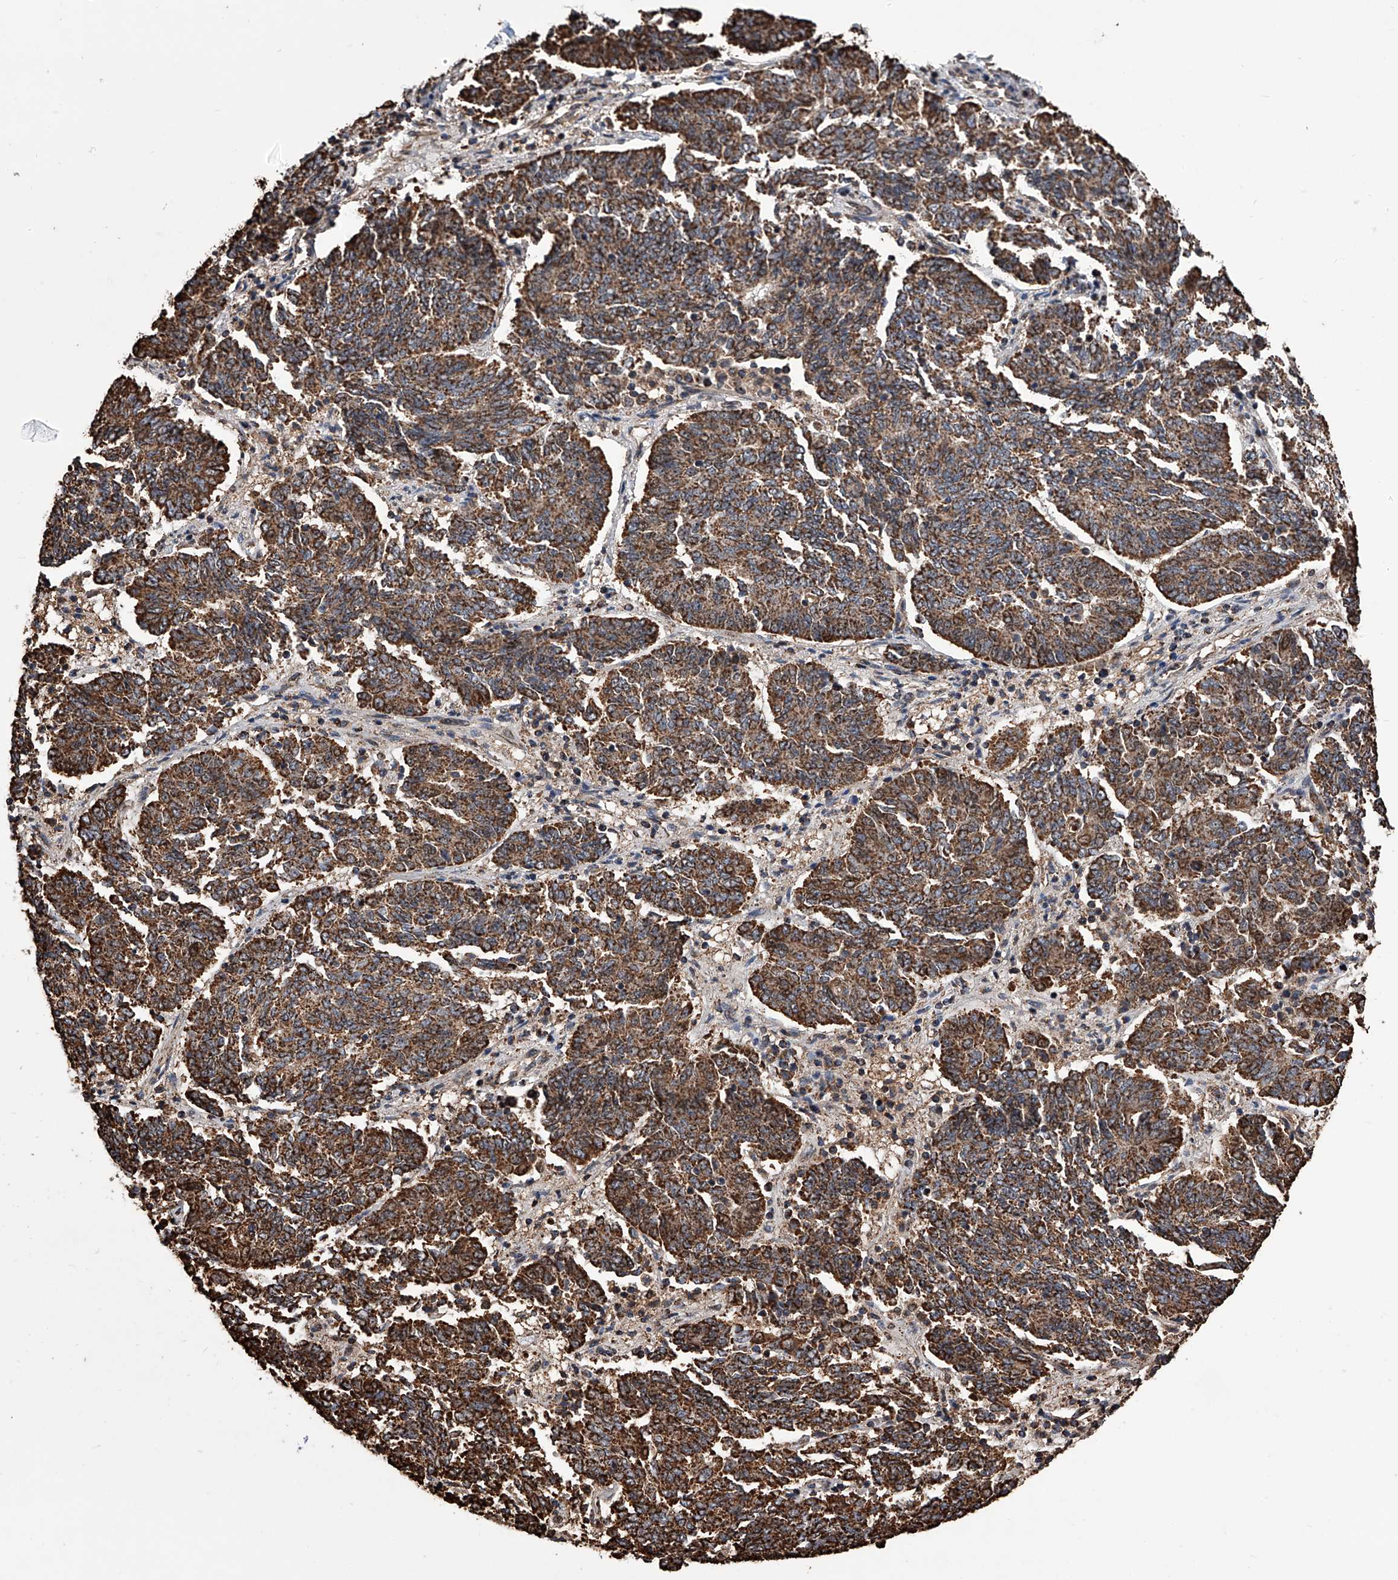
{"staining": {"intensity": "moderate", "quantity": ">75%", "location": "cytoplasmic/membranous"}, "tissue": "endometrial cancer", "cell_type": "Tumor cells", "image_type": "cancer", "snomed": [{"axis": "morphology", "description": "Adenocarcinoma, NOS"}, {"axis": "topography", "description": "Endometrium"}], "caption": "The micrograph reveals staining of endometrial cancer (adenocarcinoma), revealing moderate cytoplasmic/membranous protein positivity (brown color) within tumor cells. (brown staining indicates protein expression, while blue staining denotes nuclei).", "gene": "SMPDL3A", "patient": {"sex": "female", "age": 80}}